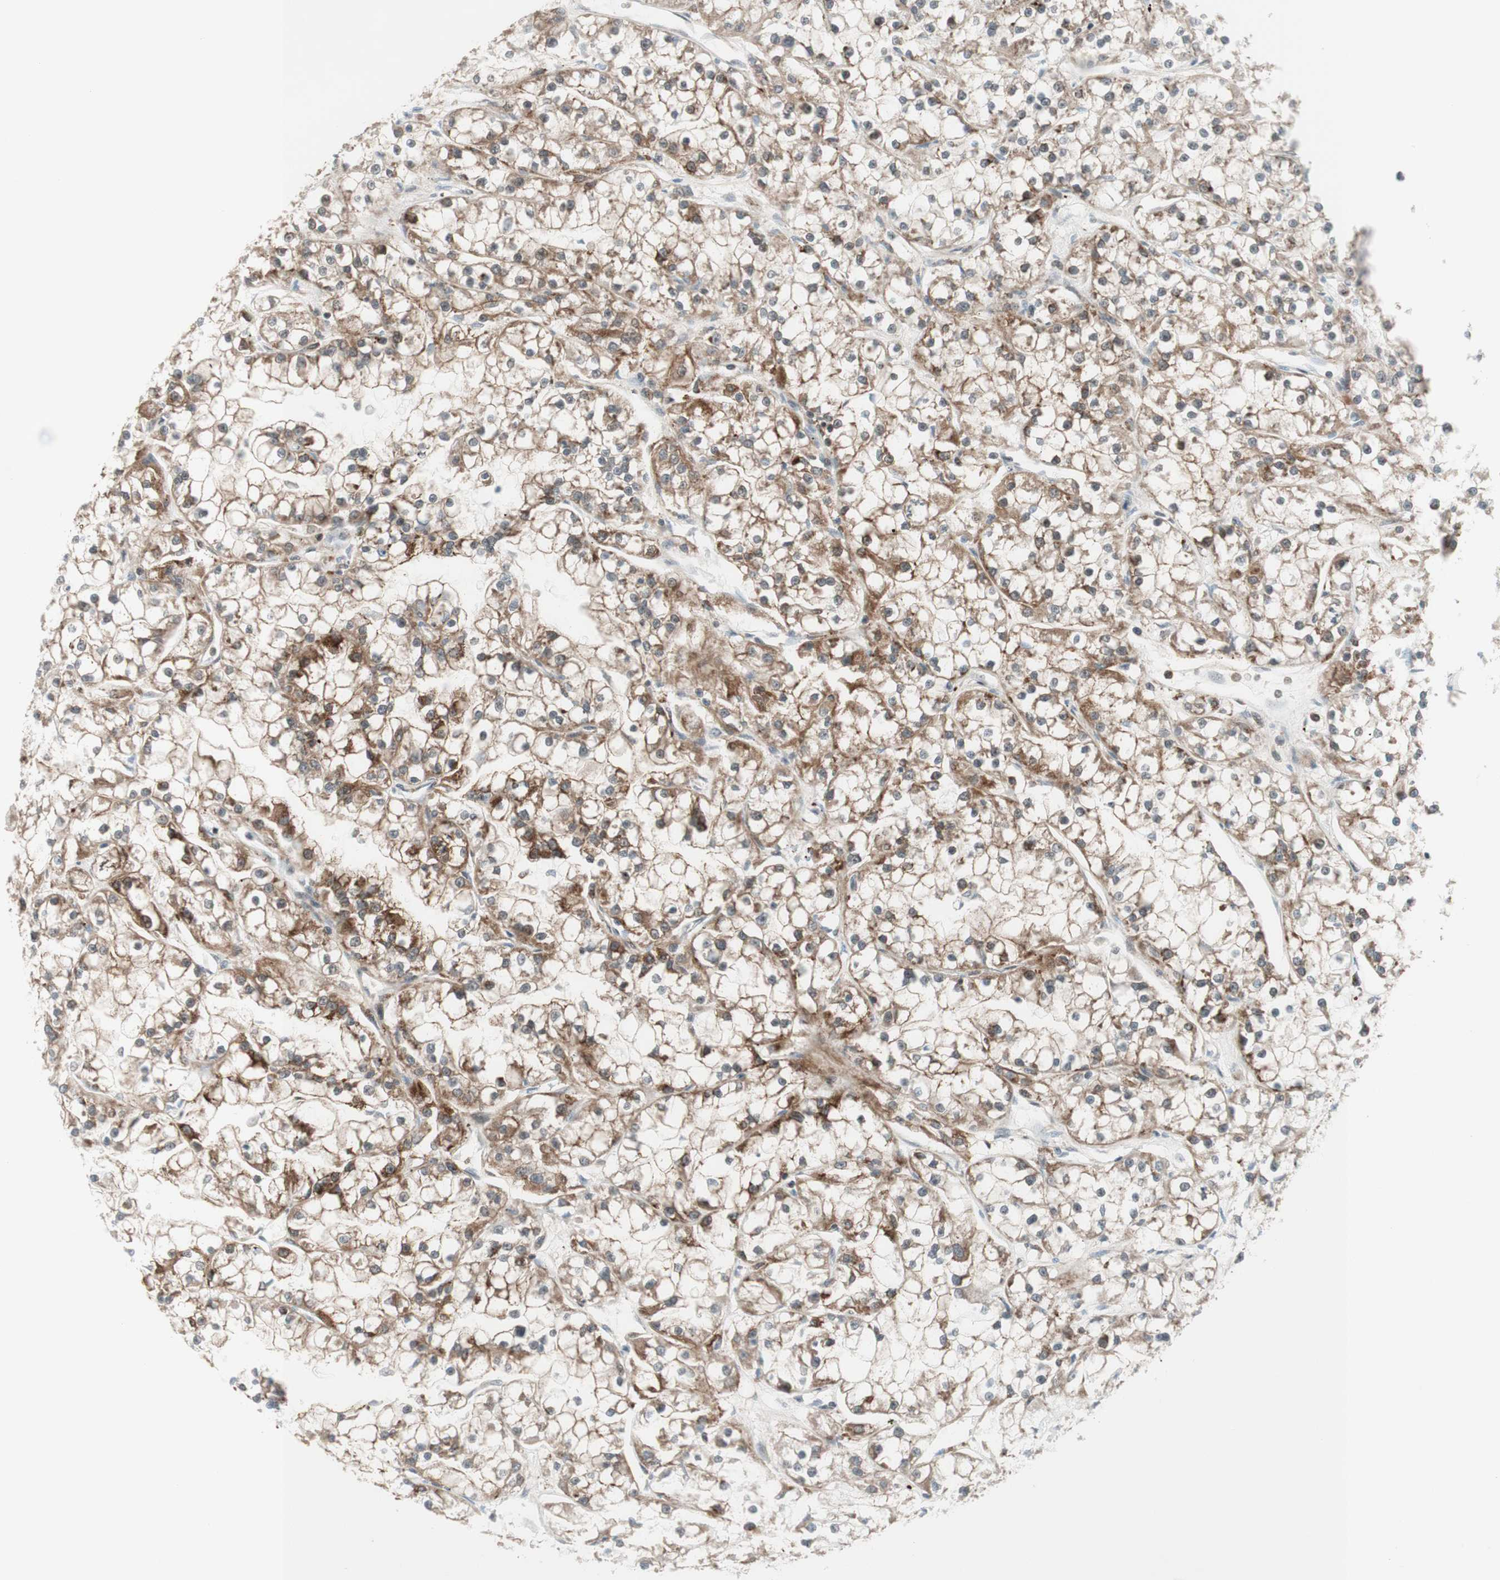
{"staining": {"intensity": "weak", "quantity": ">75%", "location": "cytoplasmic/membranous"}, "tissue": "renal cancer", "cell_type": "Tumor cells", "image_type": "cancer", "snomed": [{"axis": "morphology", "description": "Adenocarcinoma, NOS"}, {"axis": "topography", "description": "Kidney"}], "caption": "Brown immunohistochemical staining in renal cancer demonstrates weak cytoplasmic/membranous expression in approximately >75% of tumor cells. Using DAB (3,3'-diaminobenzidine) (brown) and hematoxylin (blue) stains, captured at high magnification using brightfield microscopy.", "gene": "CCN4", "patient": {"sex": "female", "age": 52}}